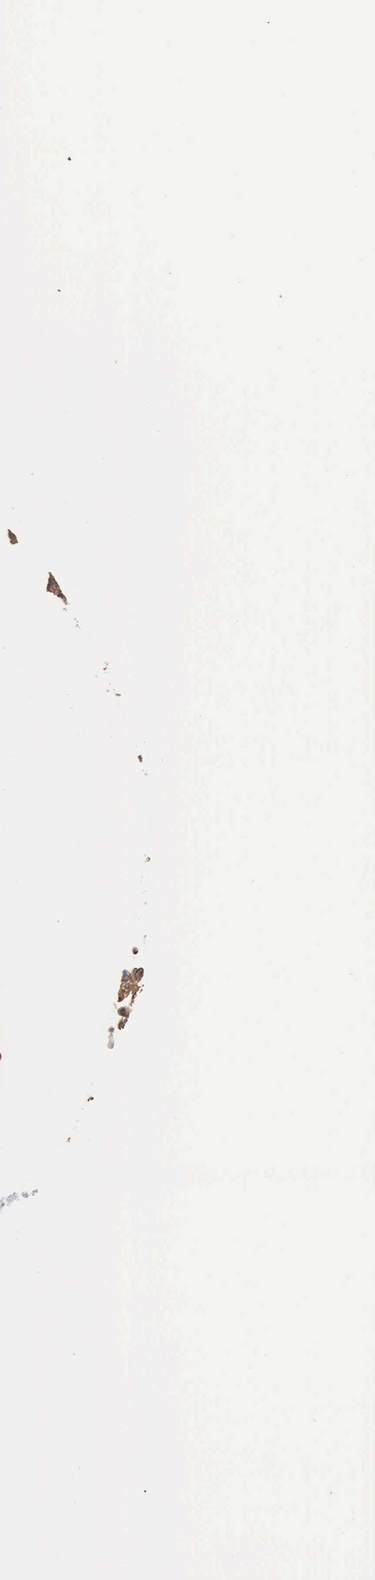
{"staining": {"intensity": "moderate", "quantity": ">75%", "location": "cytoplasmic/membranous"}, "tissue": "ovarian cancer", "cell_type": "Tumor cells", "image_type": "cancer", "snomed": [{"axis": "morphology", "description": "Carcinoma, endometroid"}, {"axis": "morphology", "description": "Cystadenocarcinoma, serous, NOS"}, {"axis": "topography", "description": "Ovary"}], "caption": "Ovarian serous cystadenocarcinoma stained with DAB immunohistochemistry (IHC) demonstrates medium levels of moderate cytoplasmic/membranous expression in approximately >75% of tumor cells.", "gene": "PIR", "patient": {"sex": "female", "age": 45}}